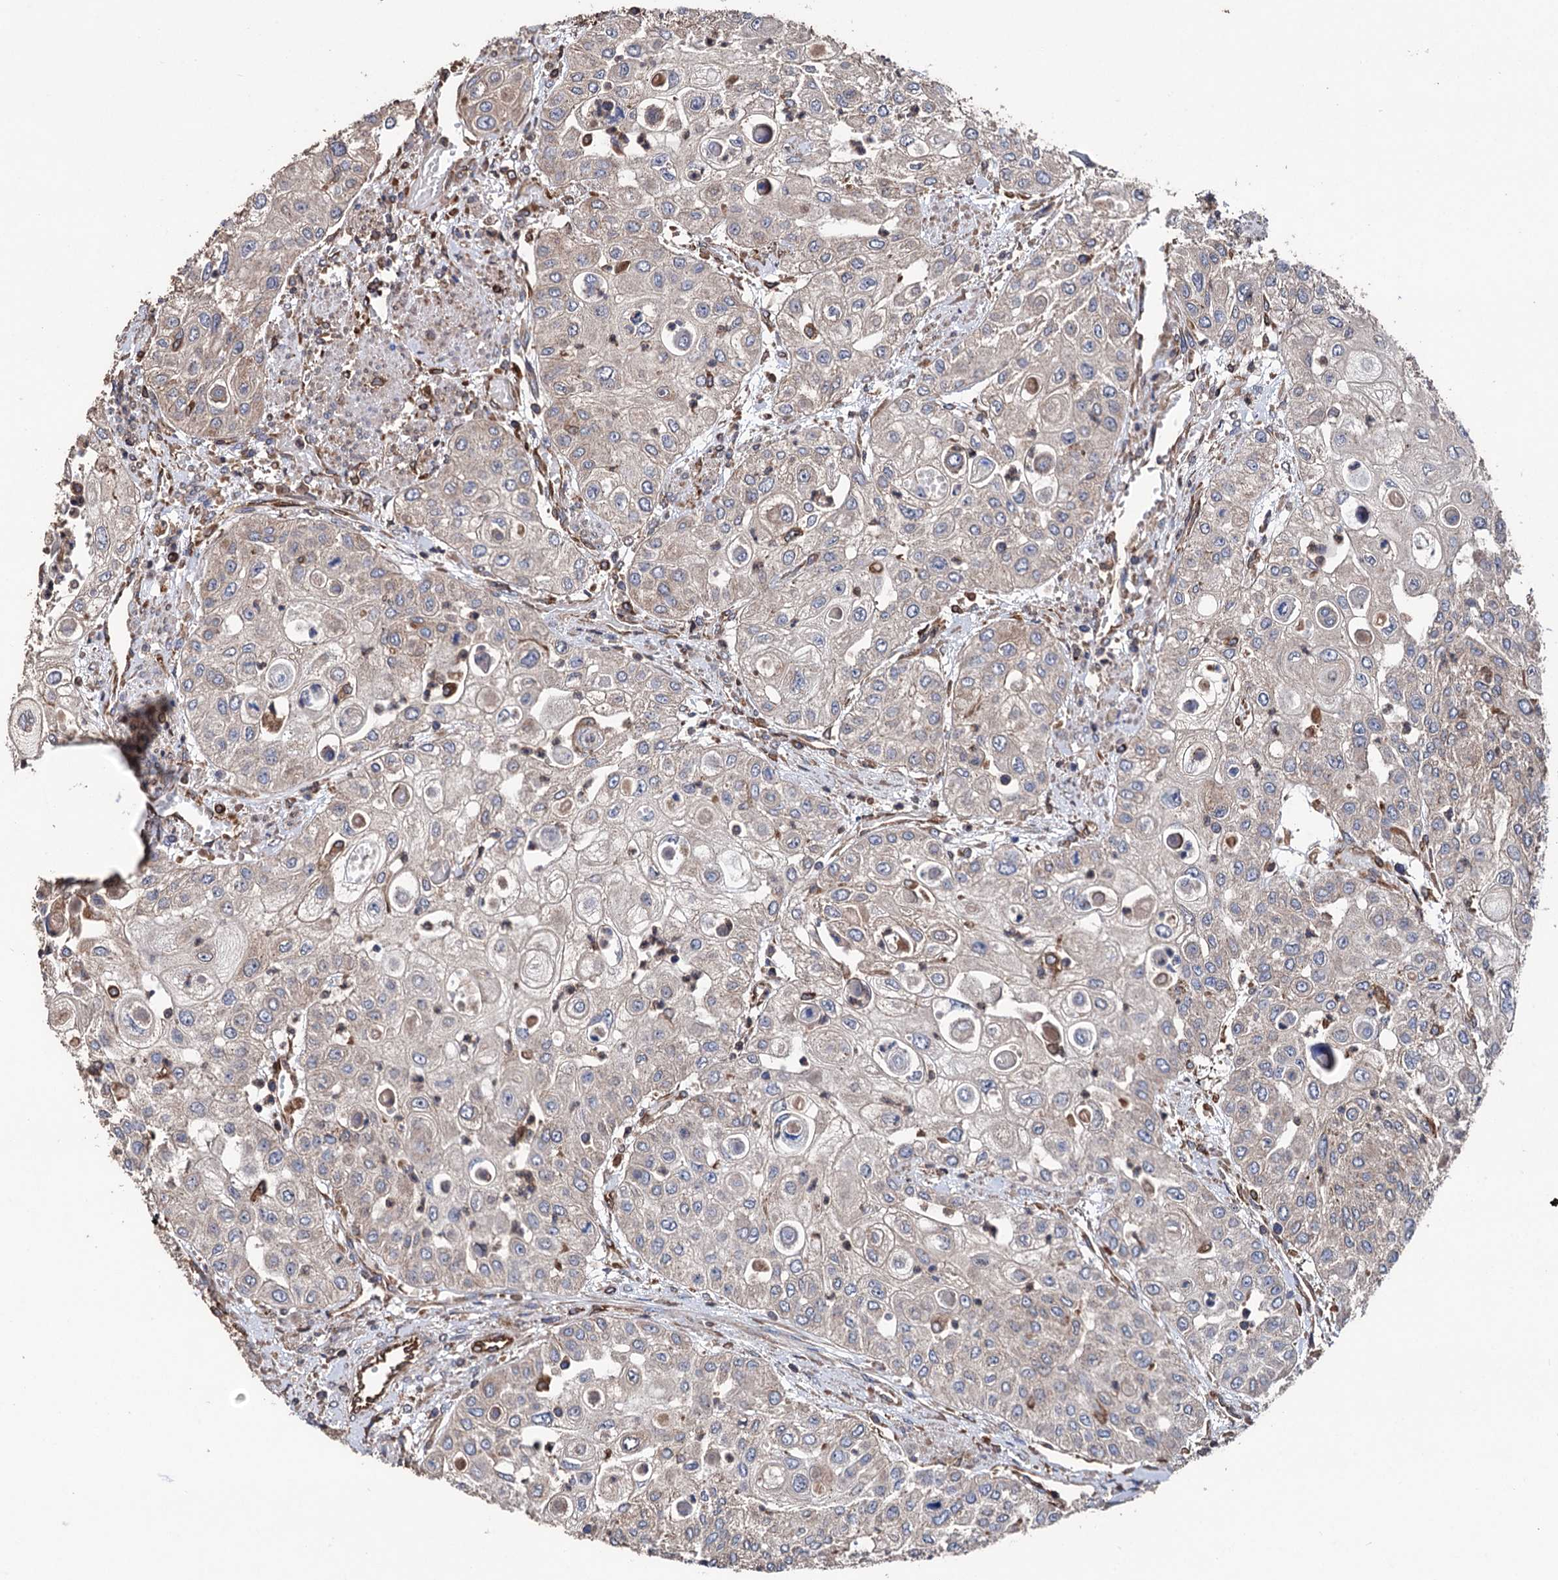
{"staining": {"intensity": "weak", "quantity": "<25%", "location": "cytoplasmic/membranous"}, "tissue": "urothelial cancer", "cell_type": "Tumor cells", "image_type": "cancer", "snomed": [{"axis": "morphology", "description": "Urothelial carcinoma, High grade"}, {"axis": "topography", "description": "Urinary bladder"}], "caption": "Image shows no protein staining in tumor cells of urothelial carcinoma (high-grade) tissue.", "gene": "STING1", "patient": {"sex": "female", "age": 79}}